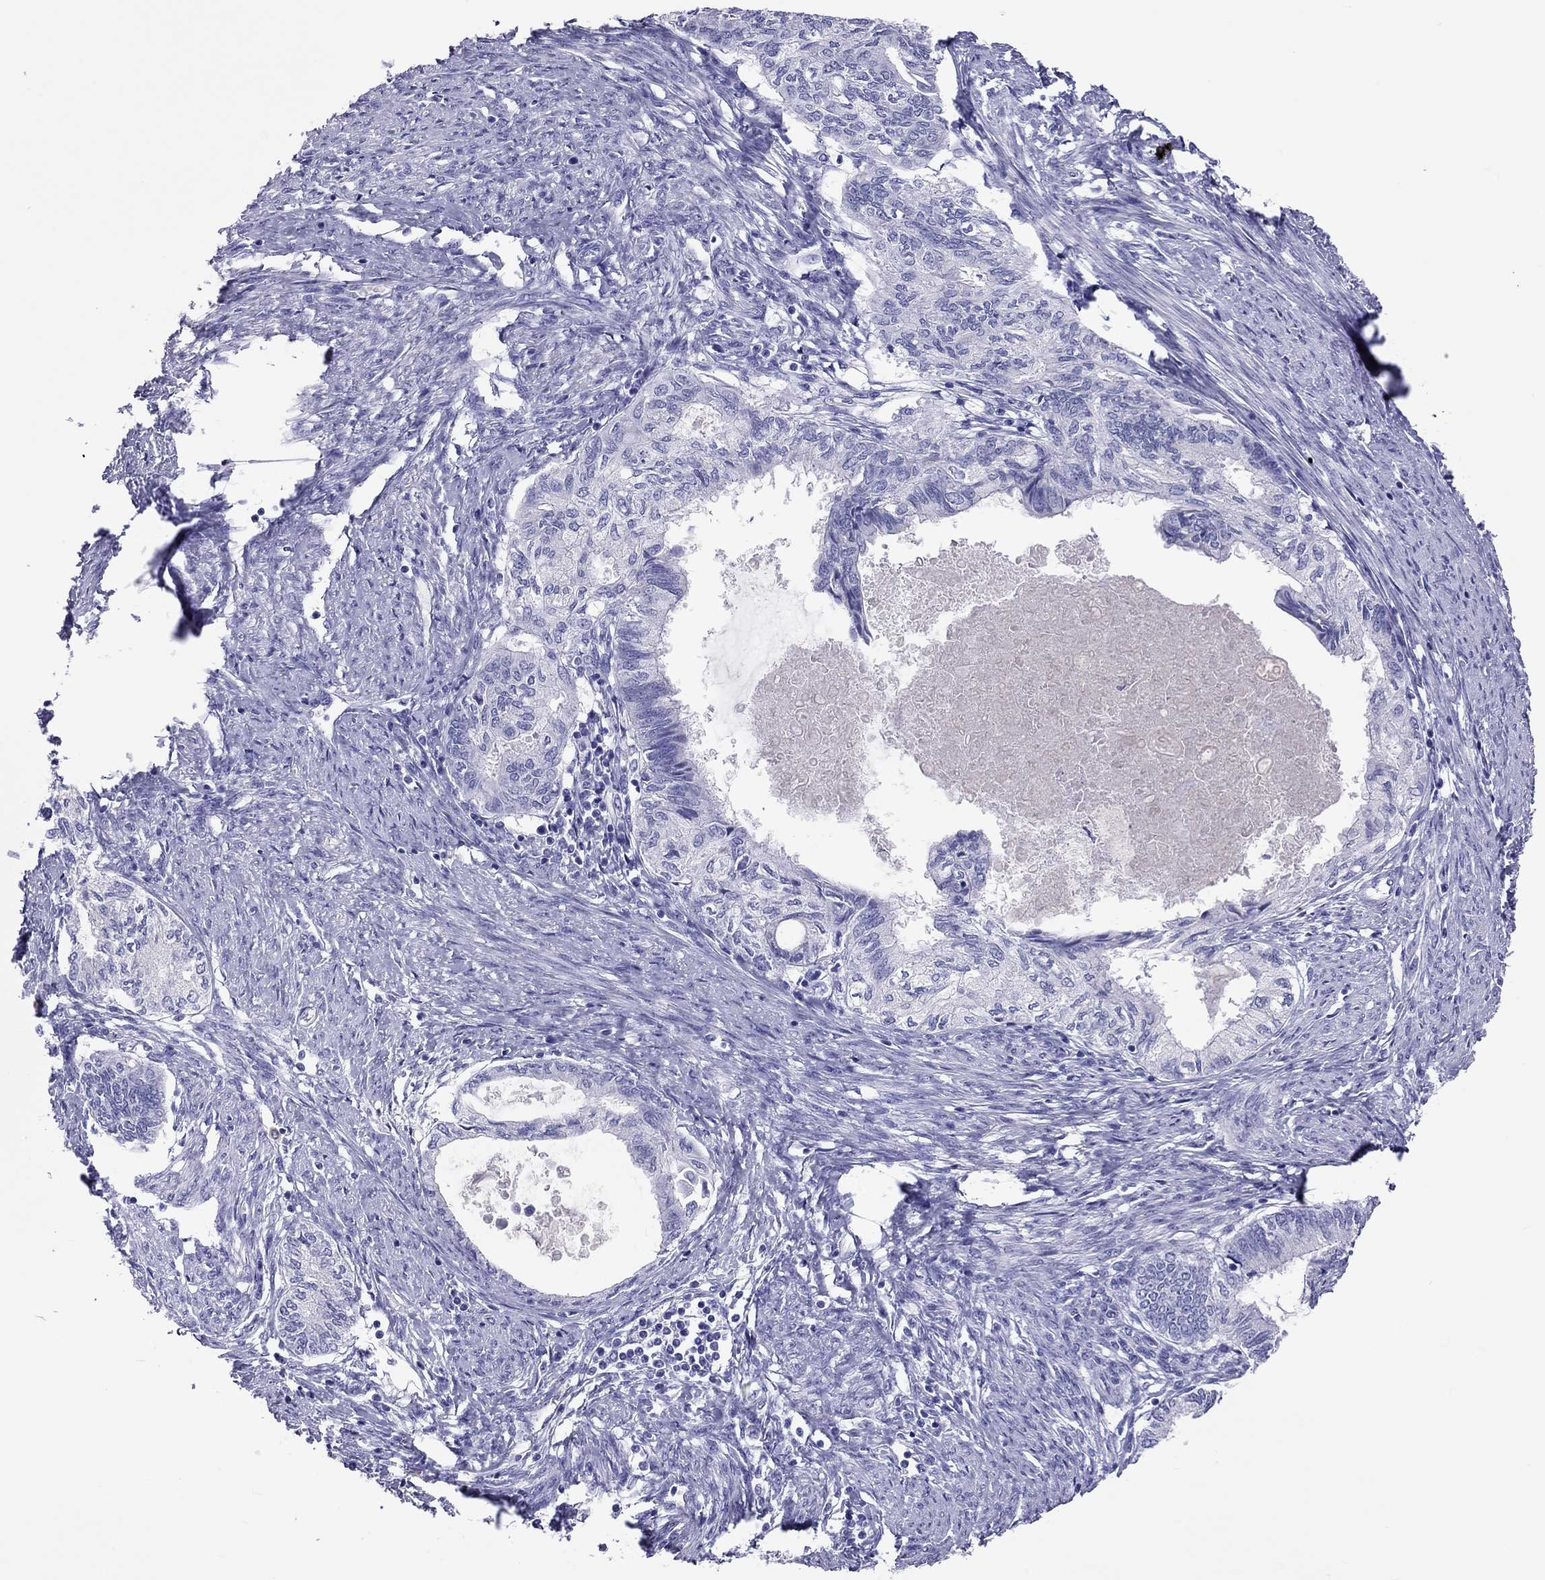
{"staining": {"intensity": "negative", "quantity": "none", "location": "none"}, "tissue": "endometrial cancer", "cell_type": "Tumor cells", "image_type": "cancer", "snomed": [{"axis": "morphology", "description": "Adenocarcinoma, NOS"}, {"axis": "topography", "description": "Endometrium"}], "caption": "The immunohistochemistry photomicrograph has no significant expression in tumor cells of endometrial adenocarcinoma tissue.", "gene": "CALHM1", "patient": {"sex": "female", "age": 86}}